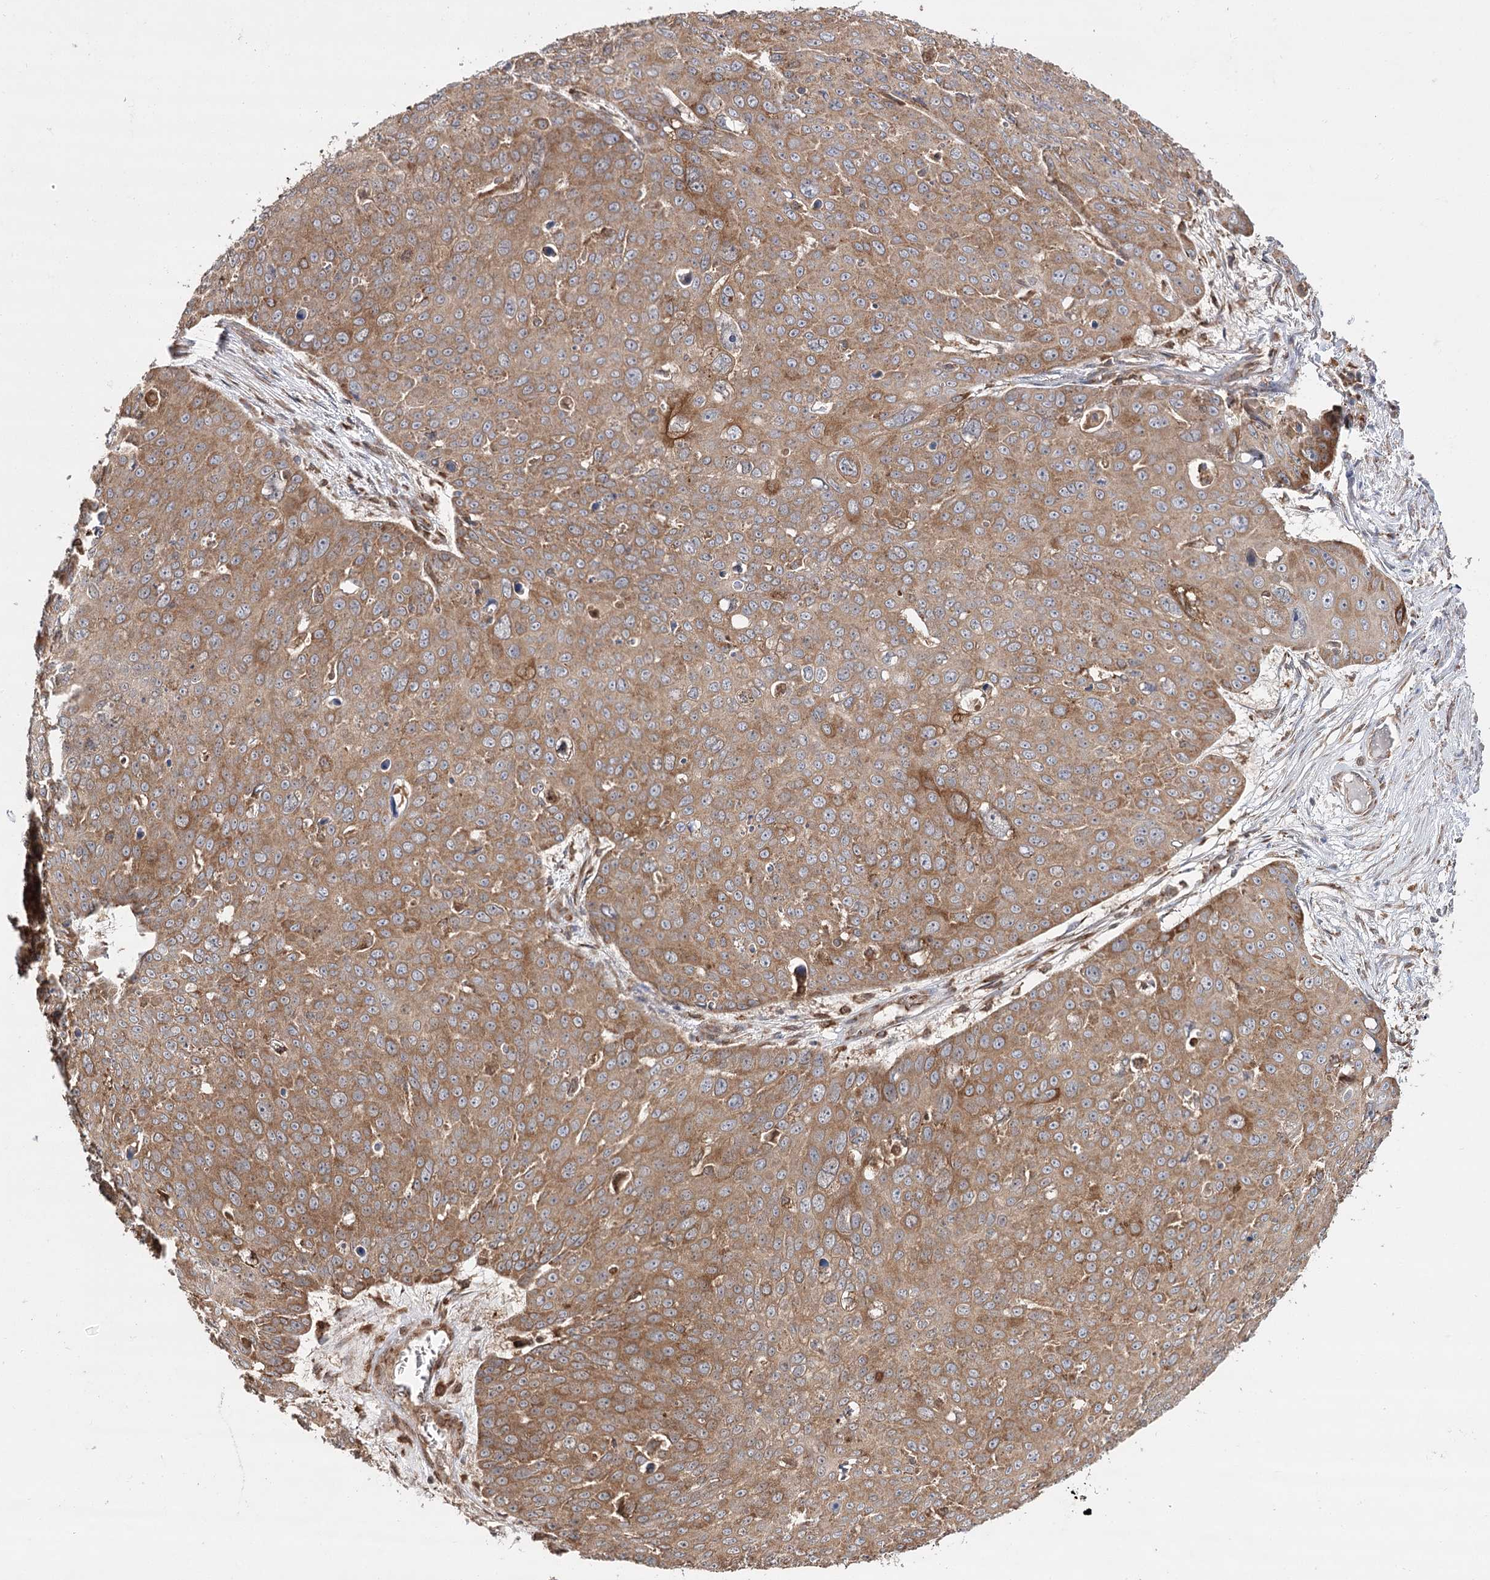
{"staining": {"intensity": "moderate", "quantity": ">75%", "location": "cytoplasmic/membranous"}, "tissue": "skin cancer", "cell_type": "Tumor cells", "image_type": "cancer", "snomed": [{"axis": "morphology", "description": "Squamous cell carcinoma, NOS"}, {"axis": "topography", "description": "Skin"}], "caption": "Protein staining of skin cancer (squamous cell carcinoma) tissue displays moderate cytoplasmic/membranous expression in approximately >75% of tumor cells.", "gene": "DNAJB14", "patient": {"sex": "male", "age": 71}}